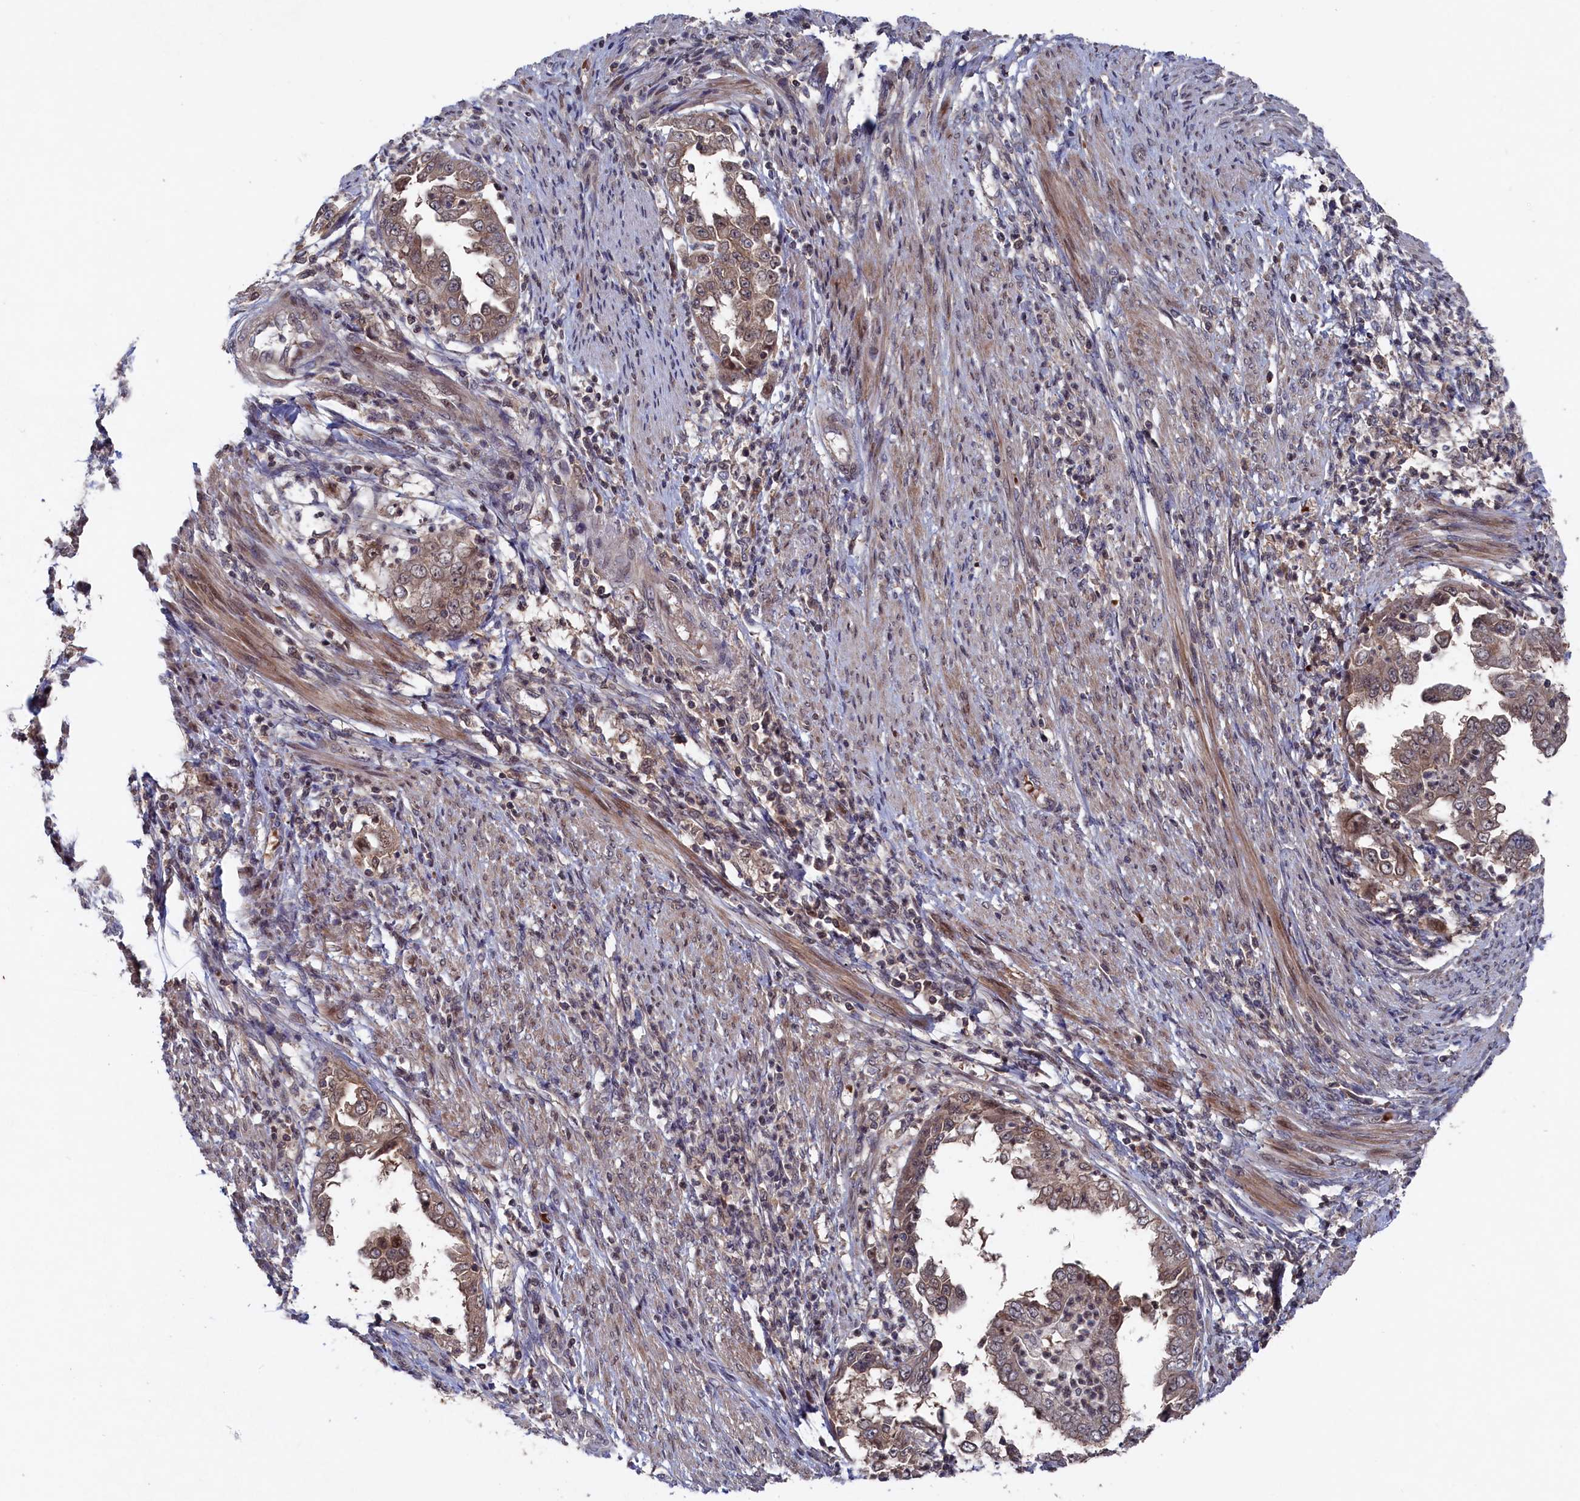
{"staining": {"intensity": "moderate", "quantity": ">75%", "location": "cytoplasmic/membranous,nuclear"}, "tissue": "endometrial cancer", "cell_type": "Tumor cells", "image_type": "cancer", "snomed": [{"axis": "morphology", "description": "Adenocarcinoma, NOS"}, {"axis": "topography", "description": "Endometrium"}], "caption": "Endometrial adenocarcinoma stained with DAB (3,3'-diaminobenzidine) immunohistochemistry shows medium levels of moderate cytoplasmic/membranous and nuclear positivity in approximately >75% of tumor cells. The staining was performed using DAB (3,3'-diaminobenzidine), with brown indicating positive protein expression. Nuclei are stained blue with hematoxylin.", "gene": "TMC5", "patient": {"sex": "female", "age": 85}}